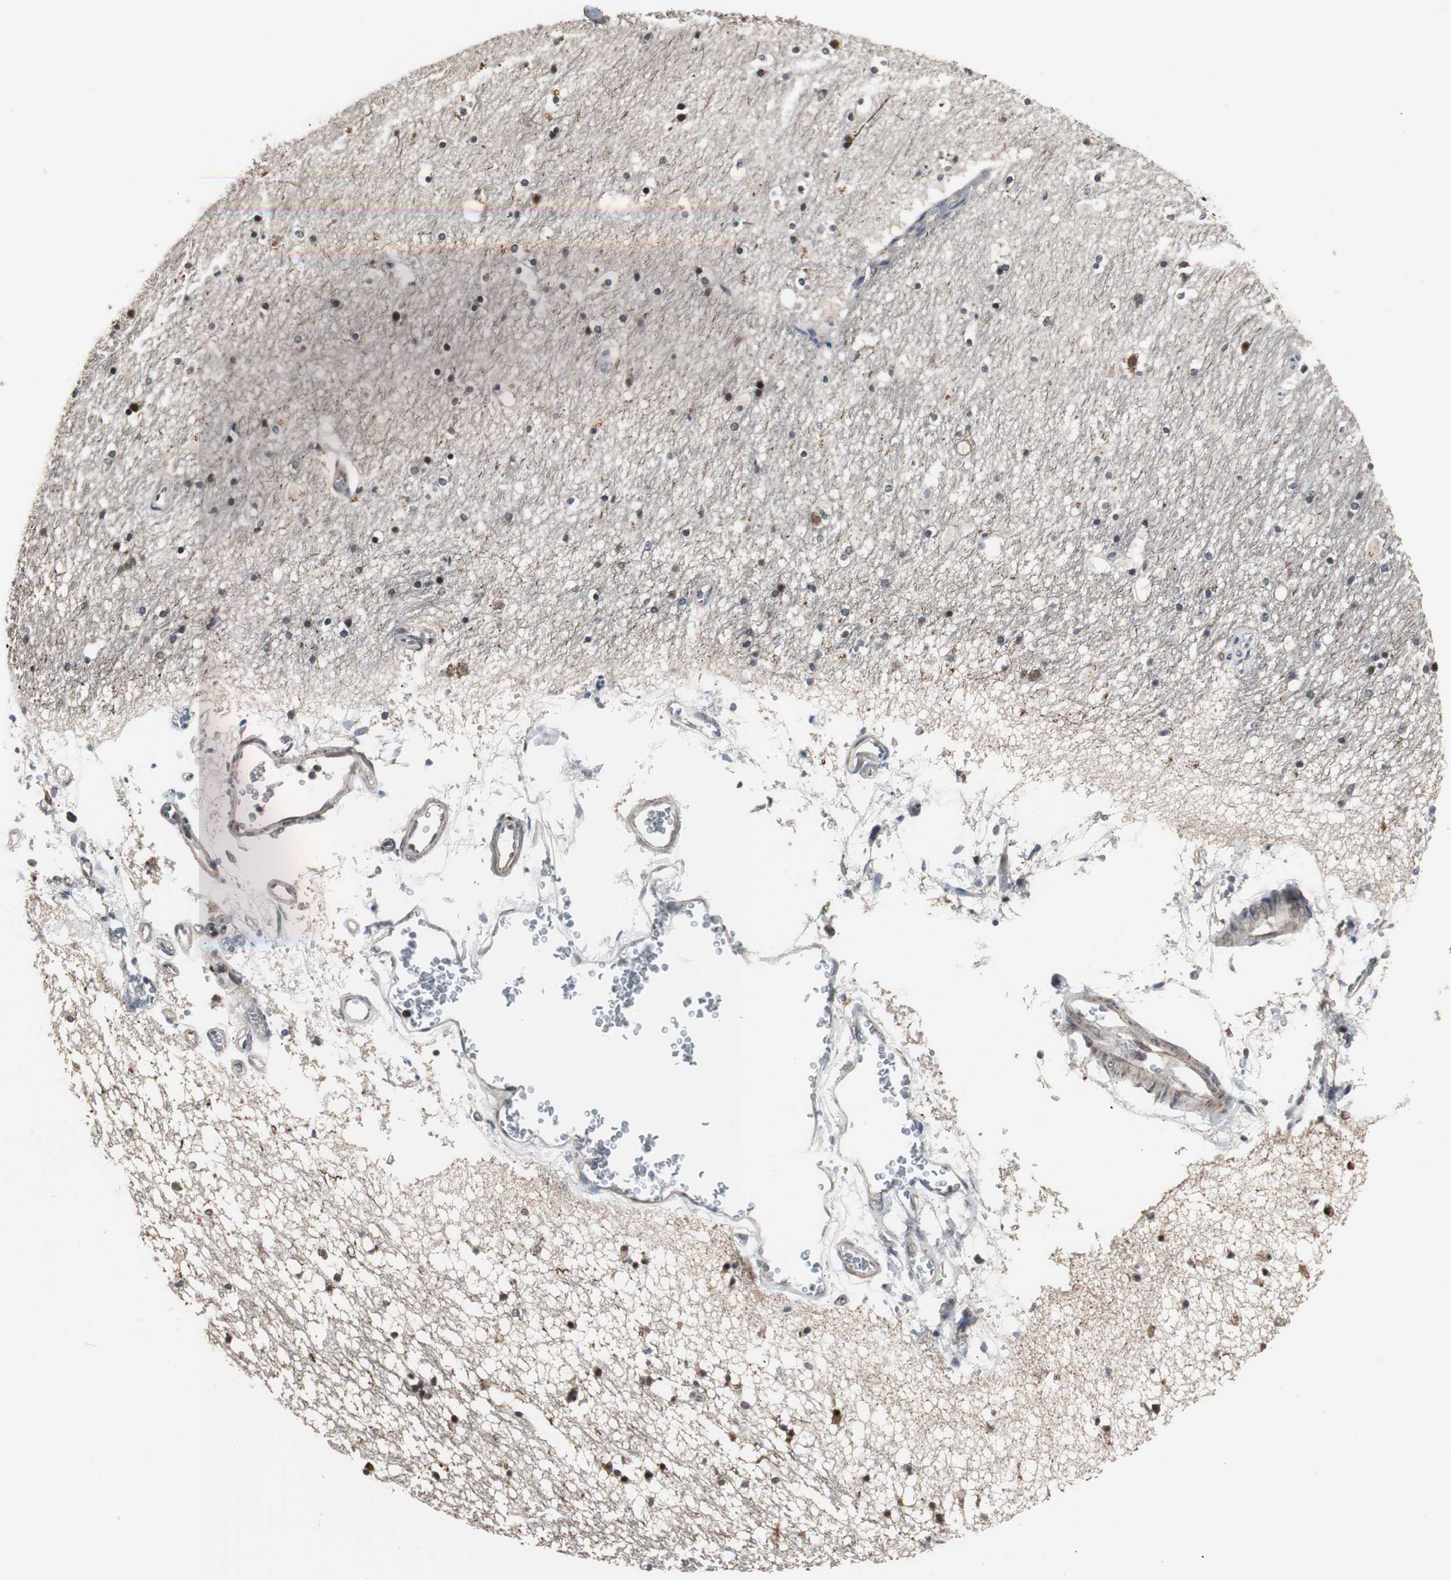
{"staining": {"intensity": "weak", "quantity": "25%-75%", "location": "cytoplasmic/membranous,nuclear"}, "tissue": "hippocampus", "cell_type": "Glial cells", "image_type": "normal", "snomed": [{"axis": "morphology", "description": "Normal tissue, NOS"}, {"axis": "topography", "description": "Hippocampus"}], "caption": "Protein expression analysis of normal hippocampus shows weak cytoplasmic/membranous,nuclear positivity in about 25%-75% of glial cells. The protein is stained brown, and the nuclei are stained in blue (DAB (3,3'-diaminobenzidine) IHC with brightfield microscopy, high magnification).", "gene": "MRPL40", "patient": {"sex": "male", "age": 45}}